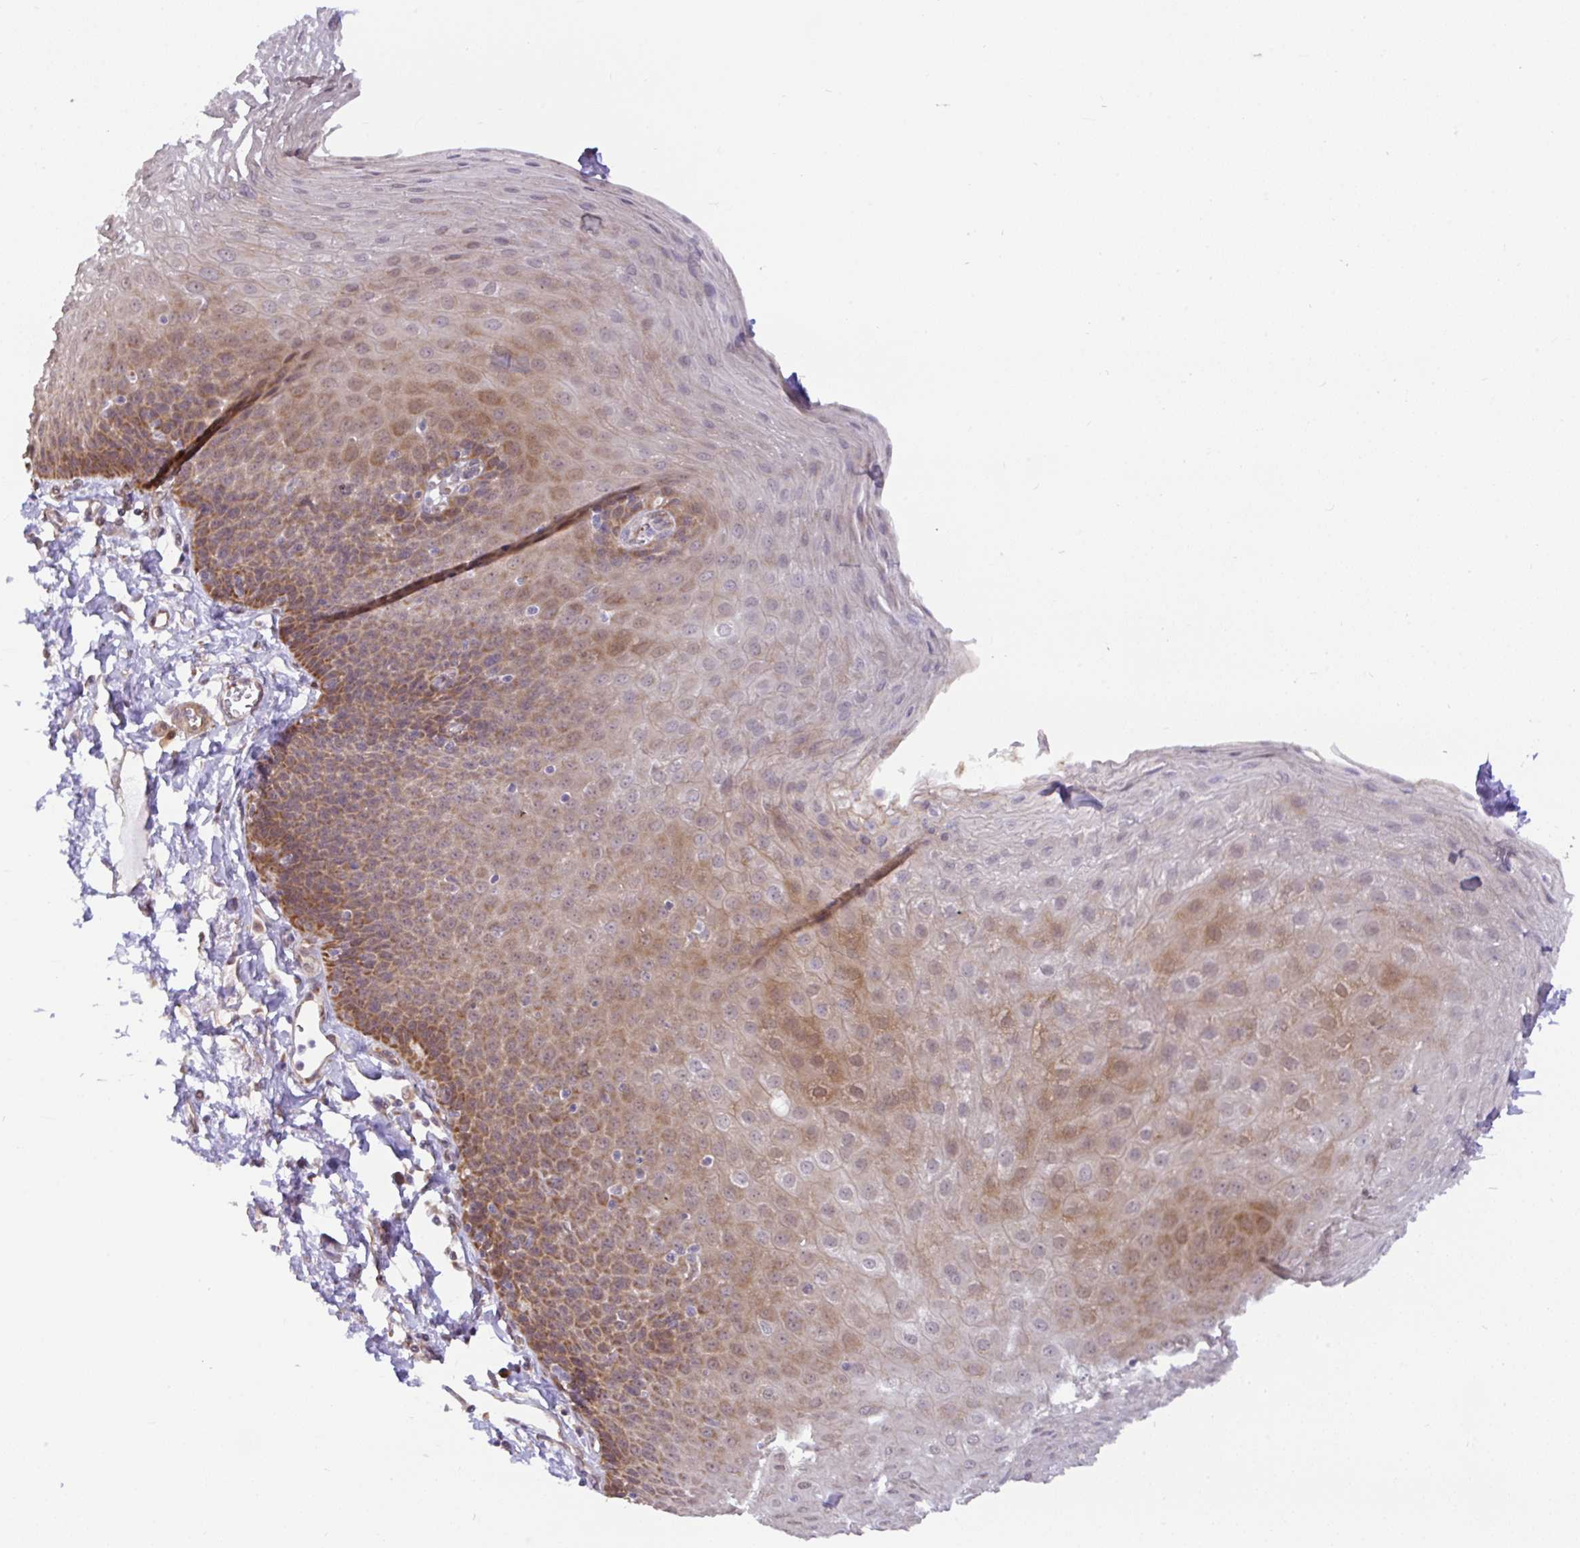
{"staining": {"intensity": "moderate", "quantity": ">75%", "location": "cytoplasmic/membranous"}, "tissue": "esophagus", "cell_type": "Squamous epithelial cells", "image_type": "normal", "snomed": [{"axis": "morphology", "description": "Normal tissue, NOS"}, {"axis": "topography", "description": "Esophagus"}], "caption": "Protein expression analysis of normal human esophagus reveals moderate cytoplasmic/membranous positivity in about >75% of squamous epithelial cells.", "gene": "DLEU7", "patient": {"sex": "female", "age": 81}}